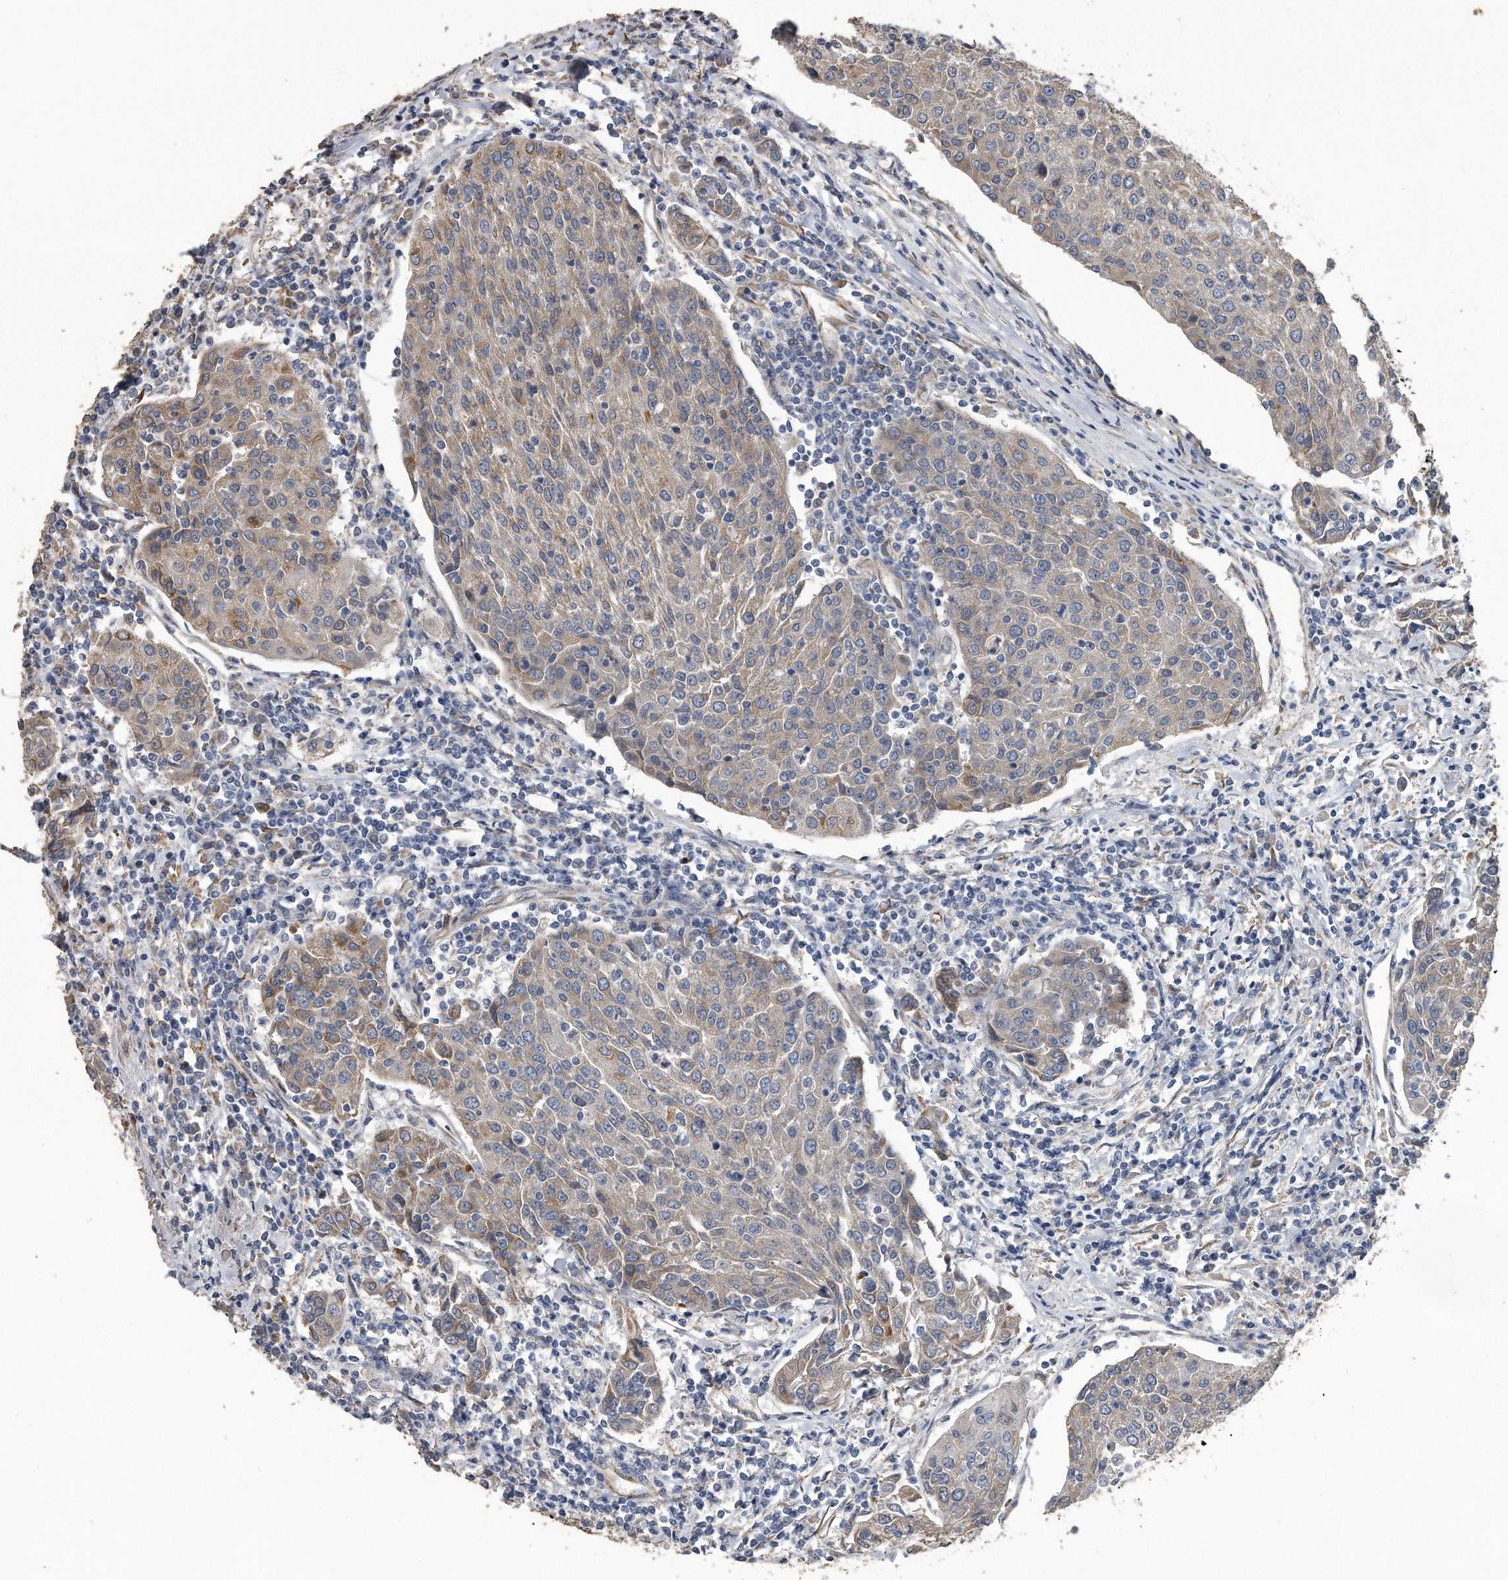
{"staining": {"intensity": "weak", "quantity": "<25%", "location": "cytoplasmic/membranous"}, "tissue": "urothelial cancer", "cell_type": "Tumor cells", "image_type": "cancer", "snomed": [{"axis": "morphology", "description": "Urothelial carcinoma, High grade"}, {"axis": "topography", "description": "Urinary bladder"}], "caption": "A histopathology image of human urothelial cancer is negative for staining in tumor cells. (DAB immunohistochemistry (IHC) visualized using brightfield microscopy, high magnification).", "gene": "PCLO", "patient": {"sex": "female", "age": 85}}